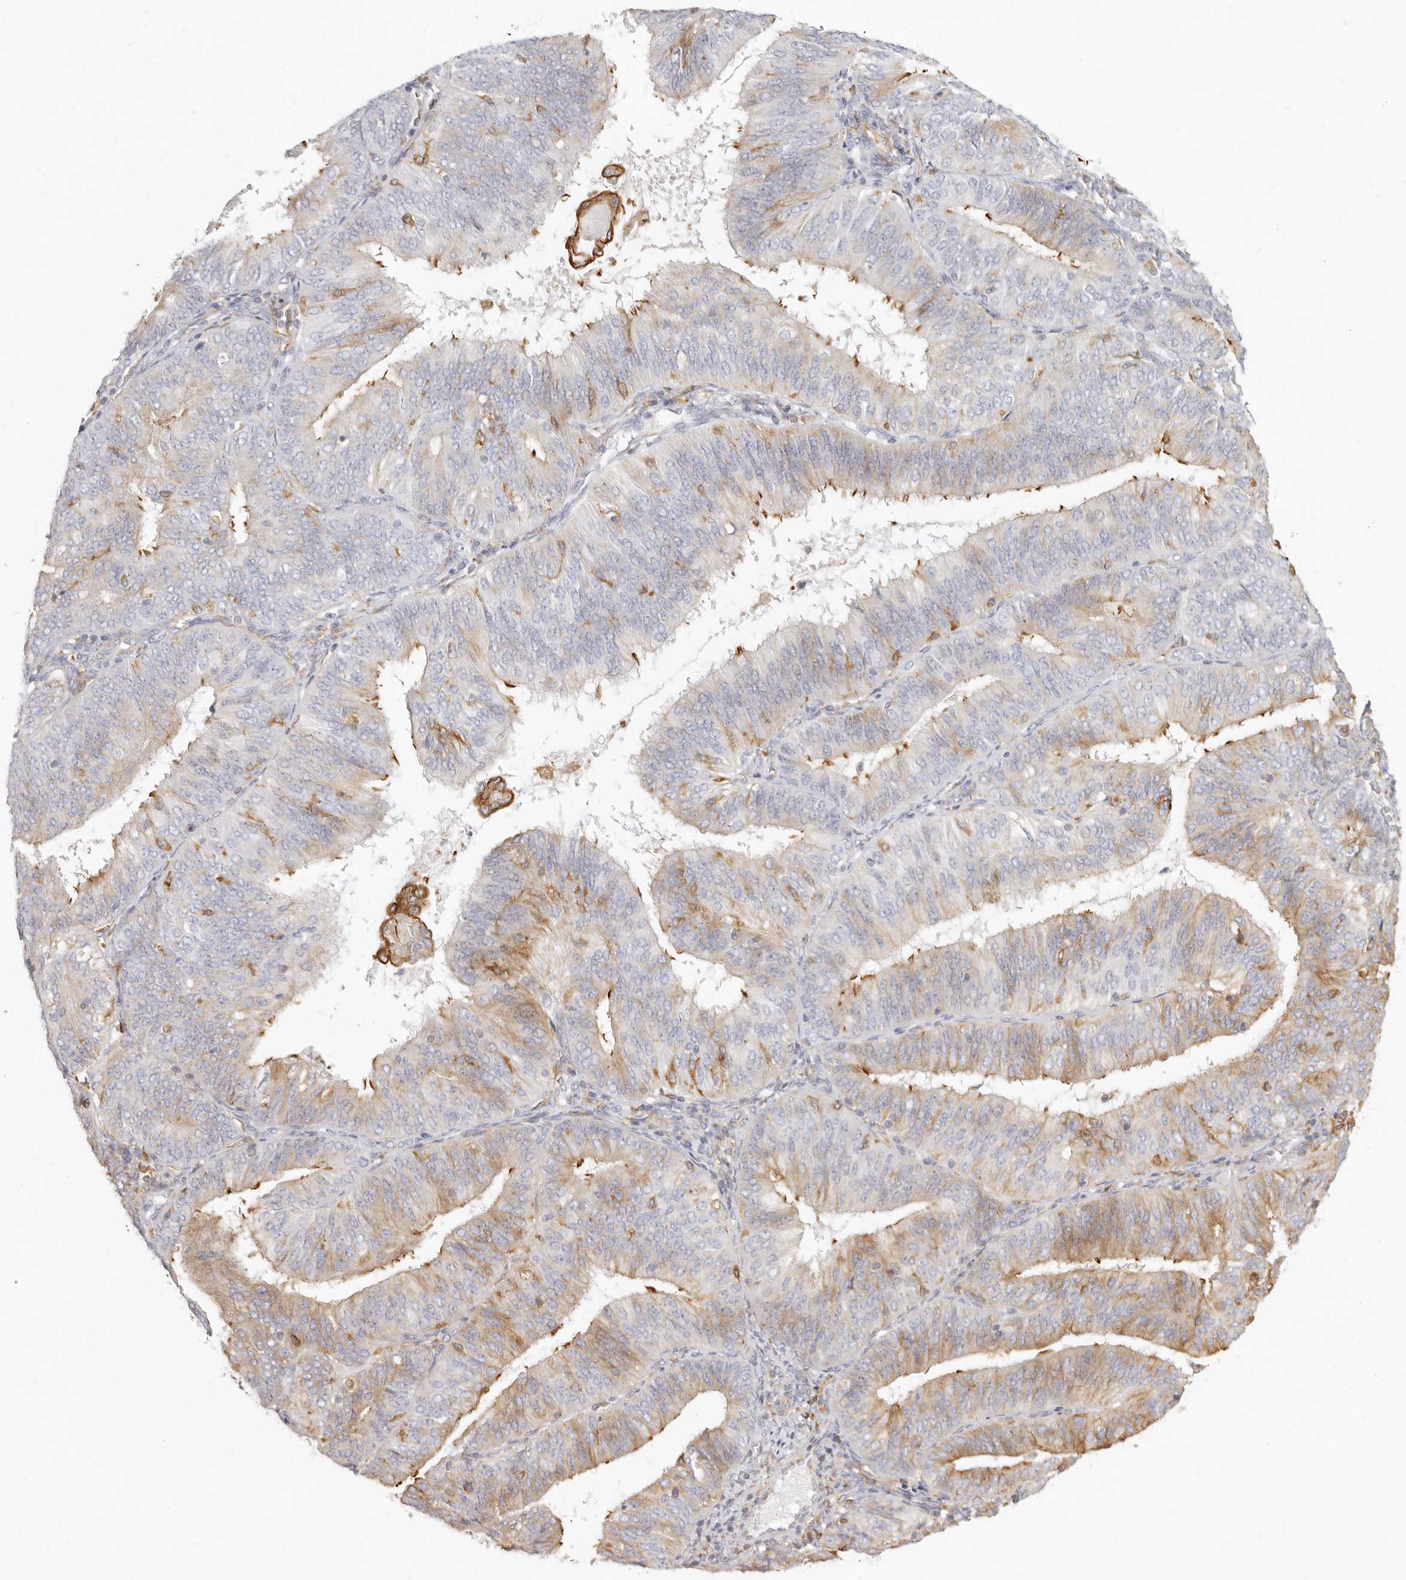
{"staining": {"intensity": "moderate", "quantity": "25%-75%", "location": "cytoplasmic/membranous"}, "tissue": "endometrial cancer", "cell_type": "Tumor cells", "image_type": "cancer", "snomed": [{"axis": "morphology", "description": "Adenocarcinoma, NOS"}, {"axis": "topography", "description": "Endometrium"}], "caption": "Immunohistochemistry photomicrograph of human adenocarcinoma (endometrial) stained for a protein (brown), which exhibits medium levels of moderate cytoplasmic/membranous expression in about 25%-75% of tumor cells.", "gene": "NIBAN1", "patient": {"sex": "female", "age": 58}}